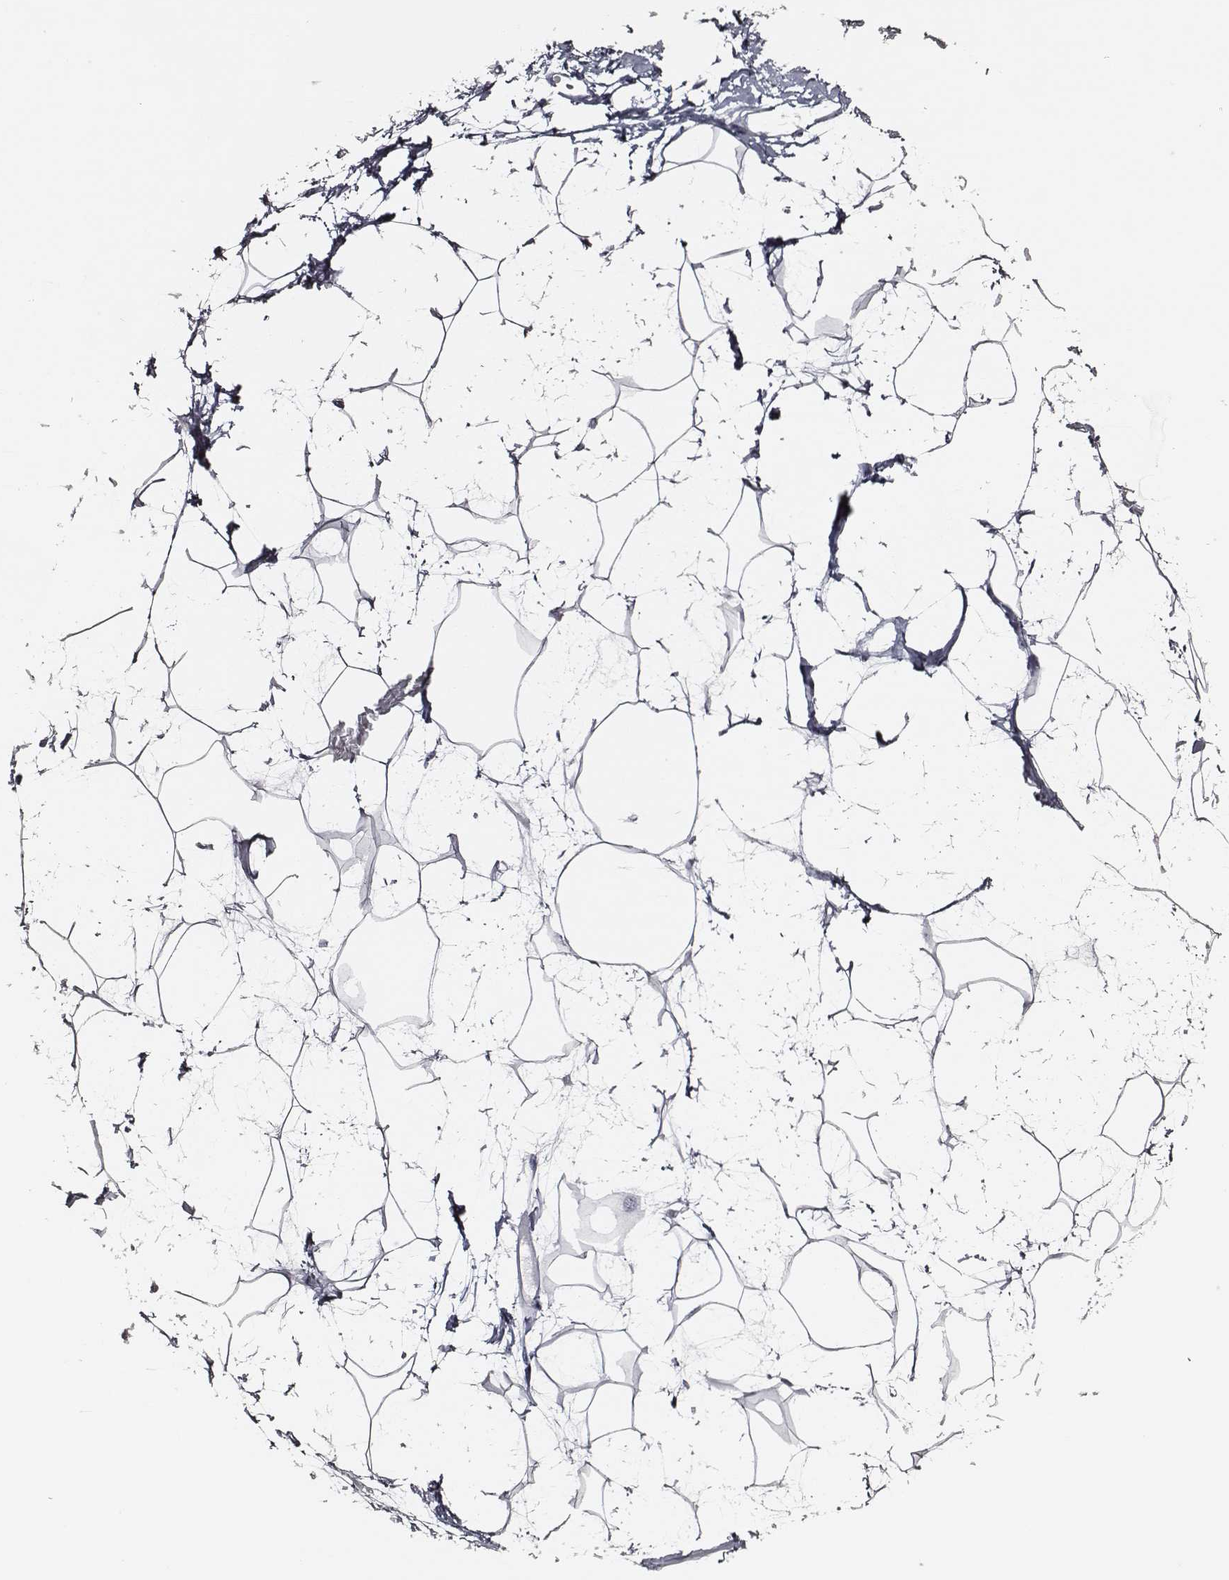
{"staining": {"intensity": "negative", "quantity": "none", "location": "none"}, "tissue": "breast", "cell_type": "Adipocytes", "image_type": "normal", "snomed": [{"axis": "morphology", "description": "Normal tissue, NOS"}, {"axis": "topography", "description": "Breast"}], "caption": "Adipocytes show no significant protein expression in normal breast.", "gene": "DPEP1", "patient": {"sex": "female", "age": 45}}